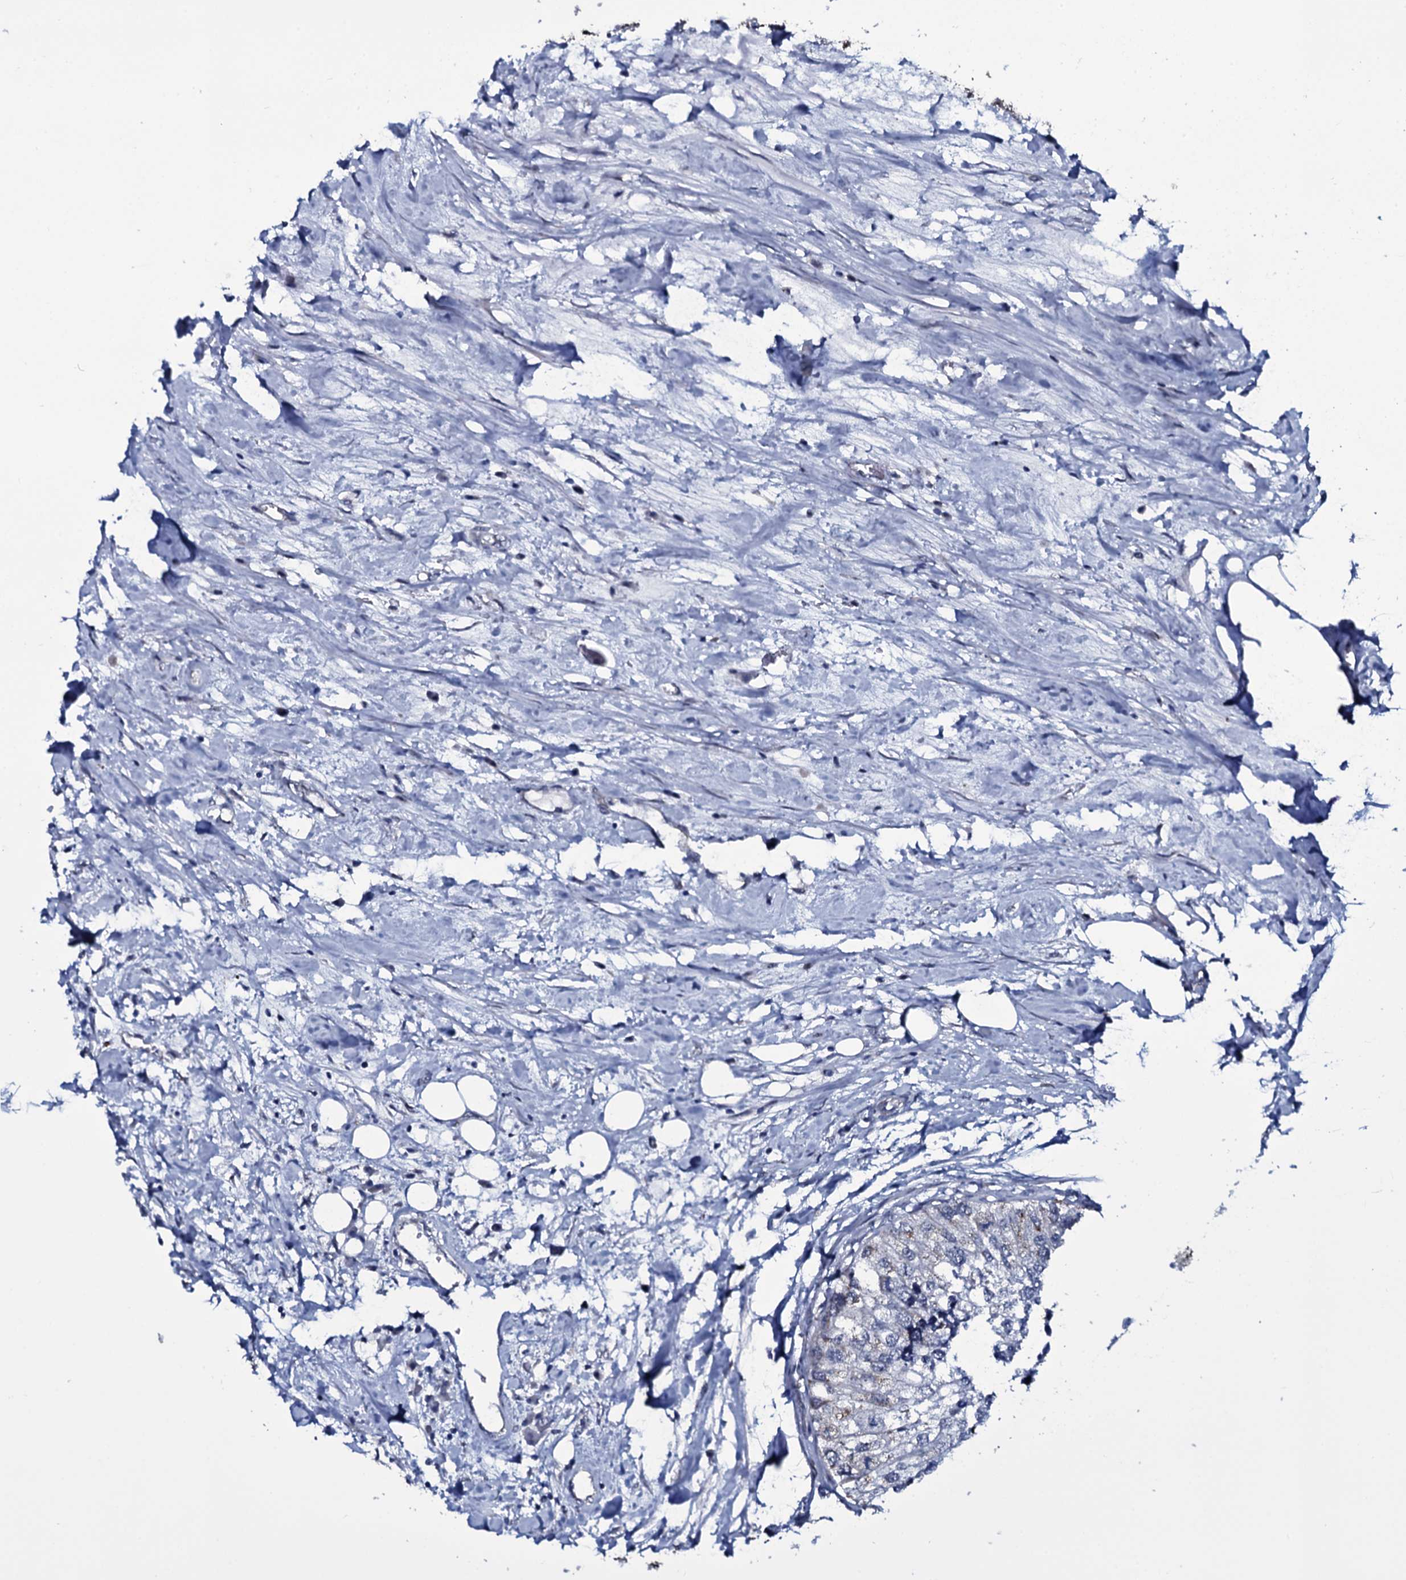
{"staining": {"intensity": "negative", "quantity": "none", "location": "none"}, "tissue": "urothelial cancer", "cell_type": "Tumor cells", "image_type": "cancer", "snomed": [{"axis": "morphology", "description": "Urothelial carcinoma, High grade"}, {"axis": "topography", "description": "Urinary bladder"}], "caption": "A histopathology image of human urothelial carcinoma (high-grade) is negative for staining in tumor cells.", "gene": "WIPF3", "patient": {"sex": "male", "age": 64}}